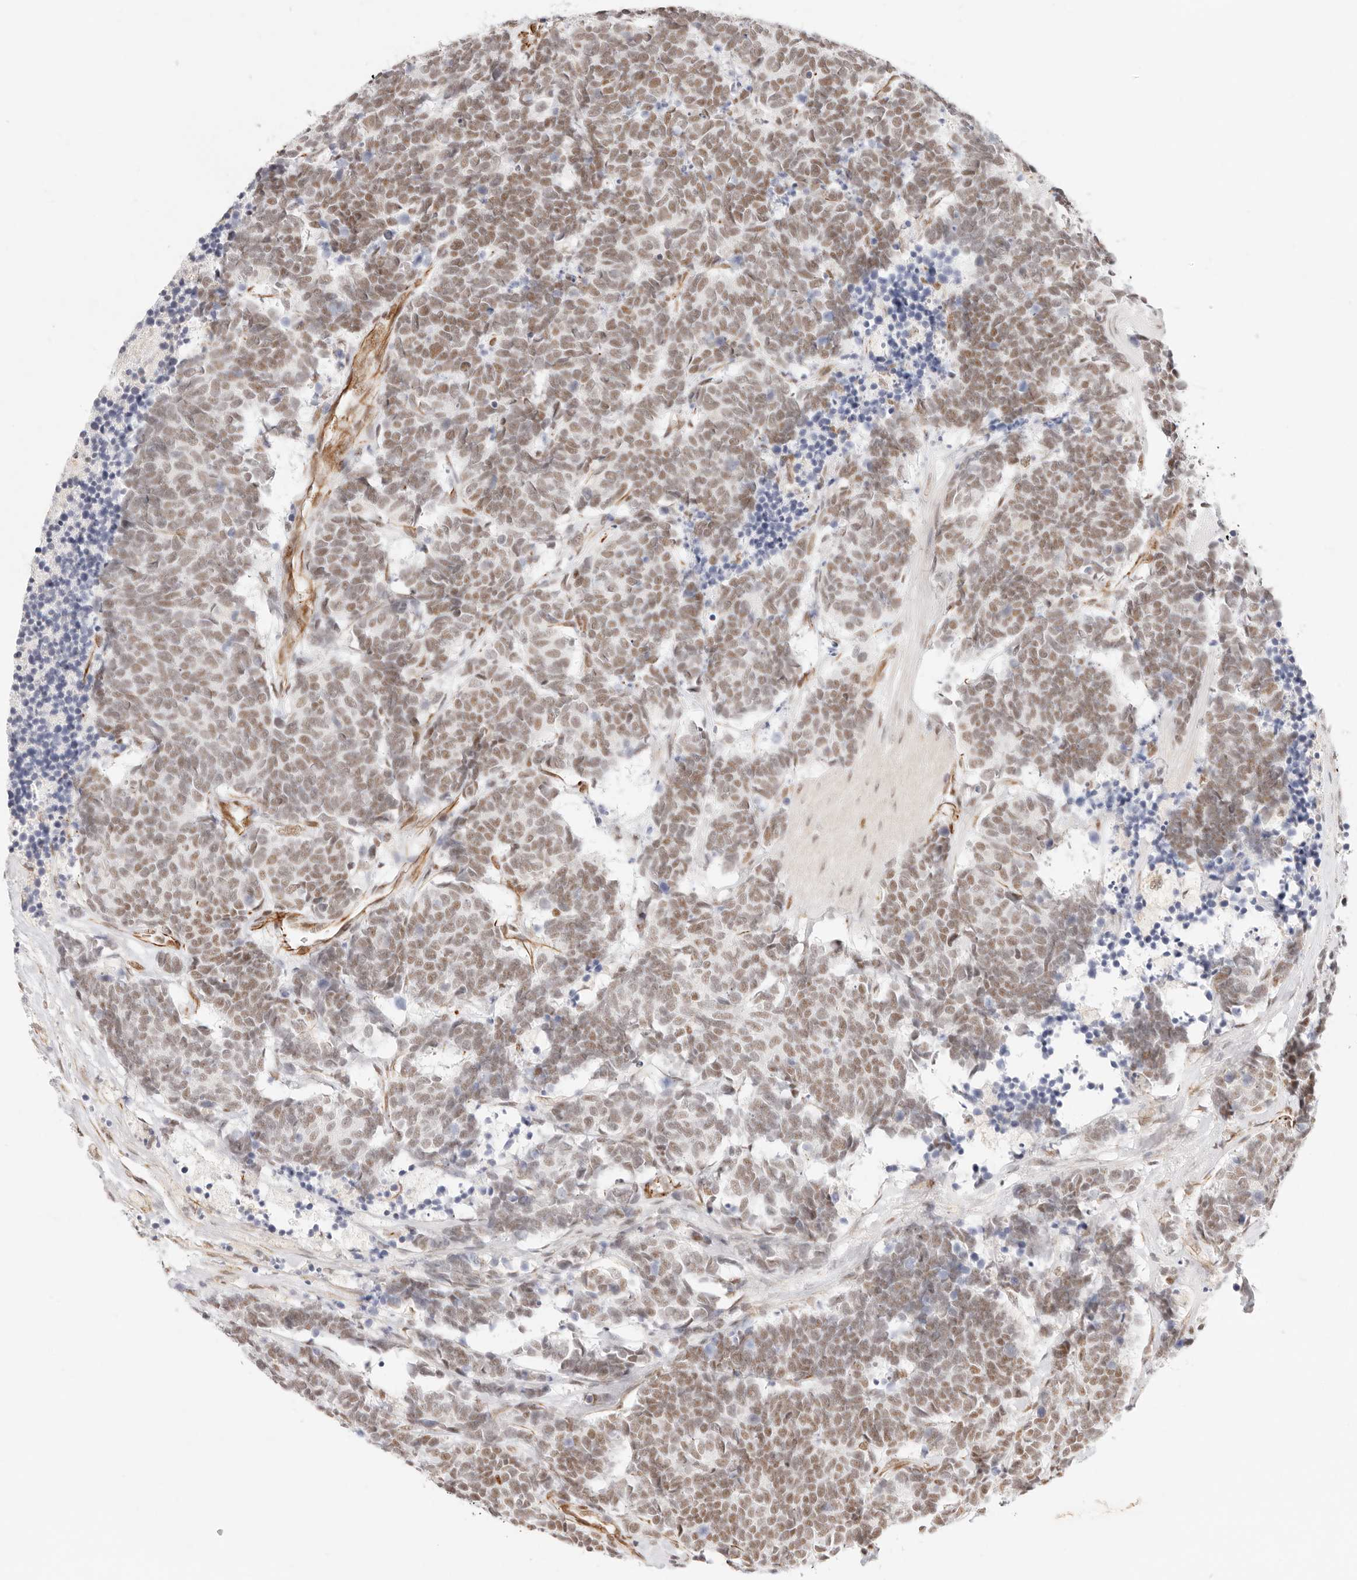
{"staining": {"intensity": "moderate", "quantity": ">75%", "location": "nuclear"}, "tissue": "carcinoid", "cell_type": "Tumor cells", "image_type": "cancer", "snomed": [{"axis": "morphology", "description": "Carcinoma, NOS"}, {"axis": "morphology", "description": "Carcinoid, malignant, NOS"}, {"axis": "topography", "description": "Urinary bladder"}], "caption": "This micrograph demonstrates malignant carcinoid stained with immunohistochemistry (IHC) to label a protein in brown. The nuclear of tumor cells show moderate positivity for the protein. Nuclei are counter-stained blue.", "gene": "ZC3H11A", "patient": {"sex": "male", "age": 57}}